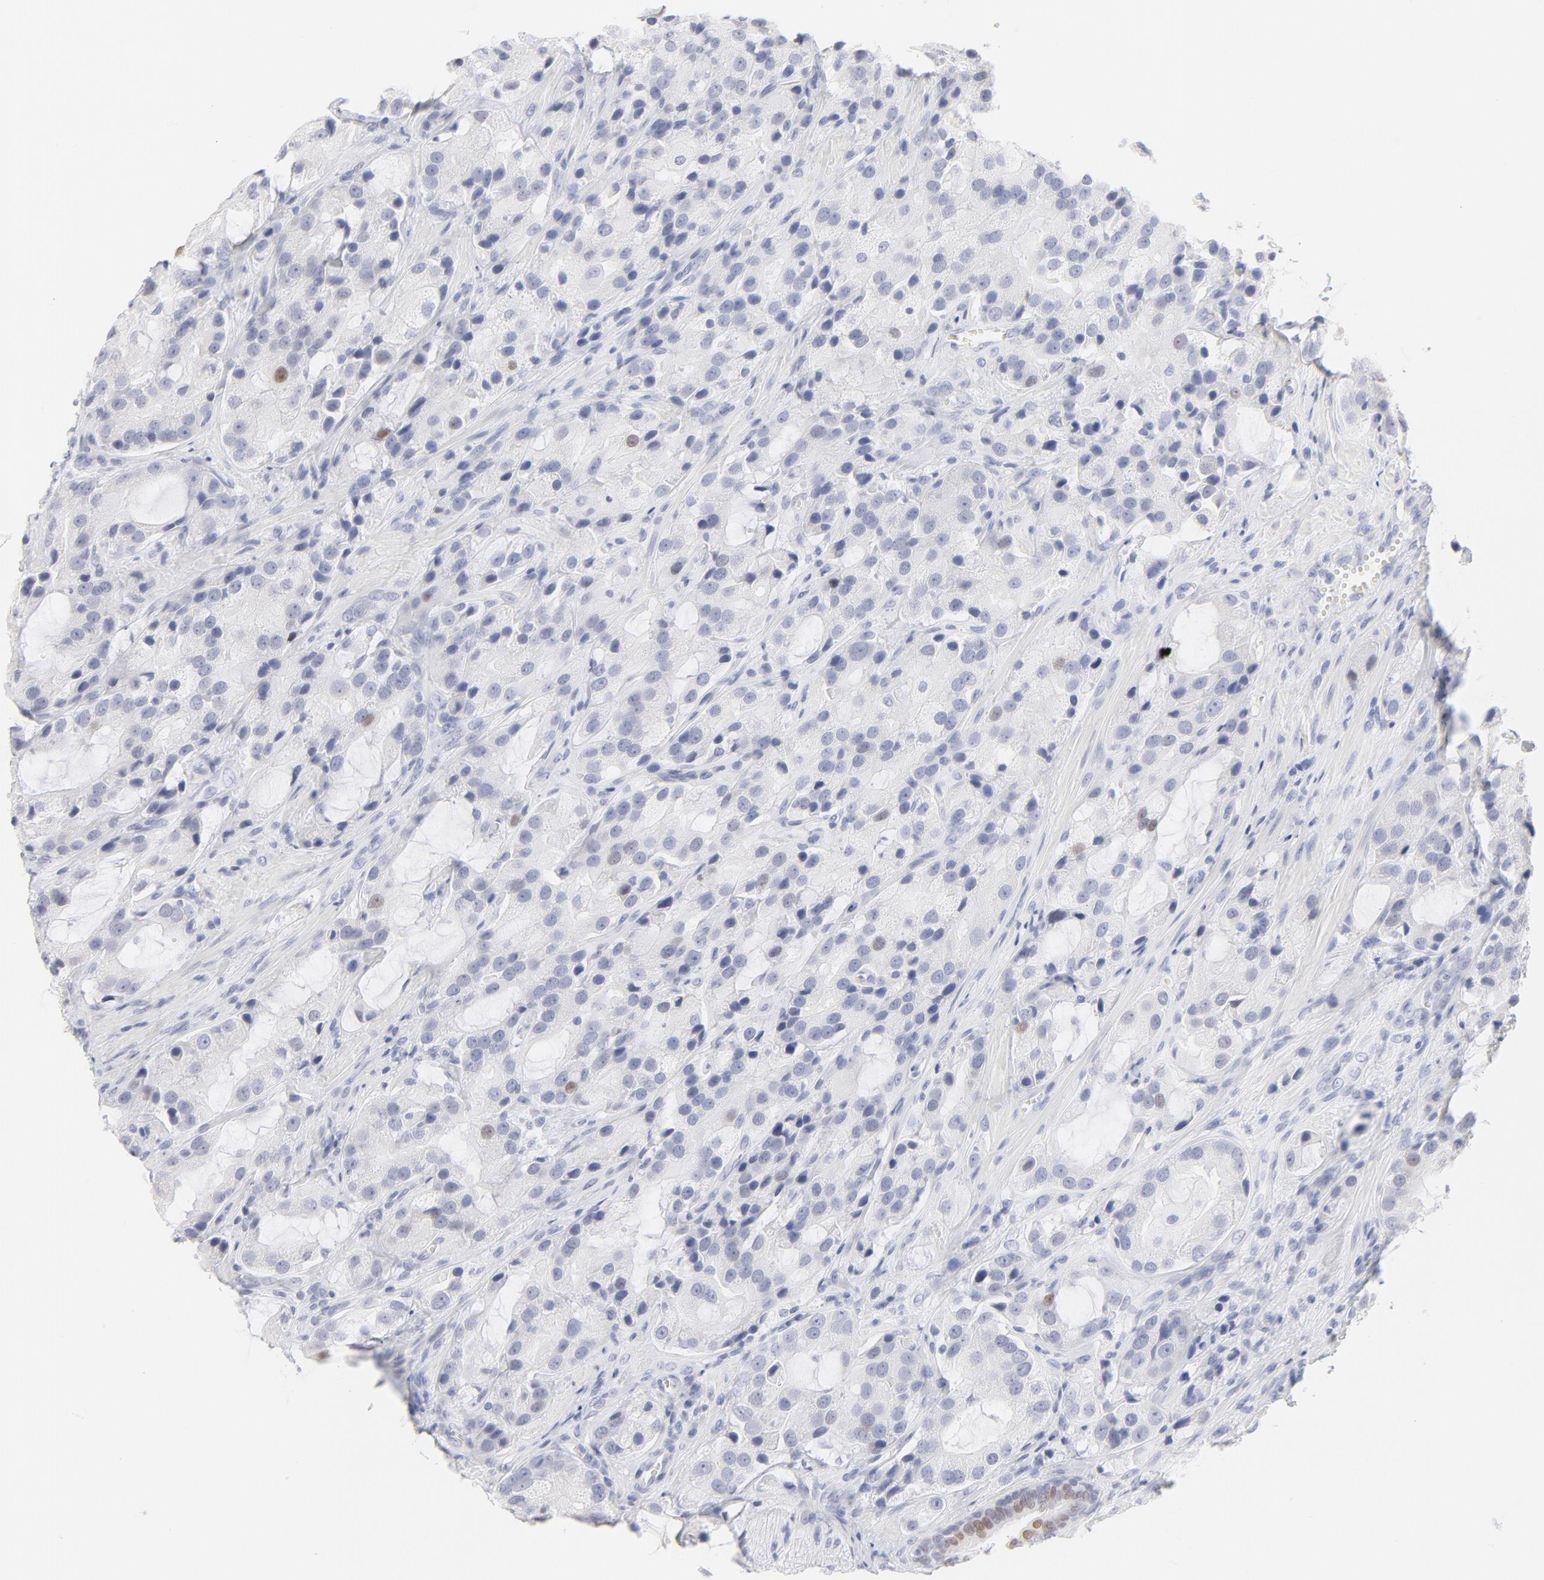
{"staining": {"intensity": "negative", "quantity": "none", "location": "none"}, "tissue": "prostate cancer", "cell_type": "Tumor cells", "image_type": "cancer", "snomed": [{"axis": "morphology", "description": "Adenocarcinoma, High grade"}, {"axis": "topography", "description": "Prostate"}], "caption": "High power microscopy image of an immunohistochemistry (IHC) histopathology image of prostate high-grade adenocarcinoma, revealing no significant expression in tumor cells.", "gene": "ELF3", "patient": {"sex": "male", "age": 70}}